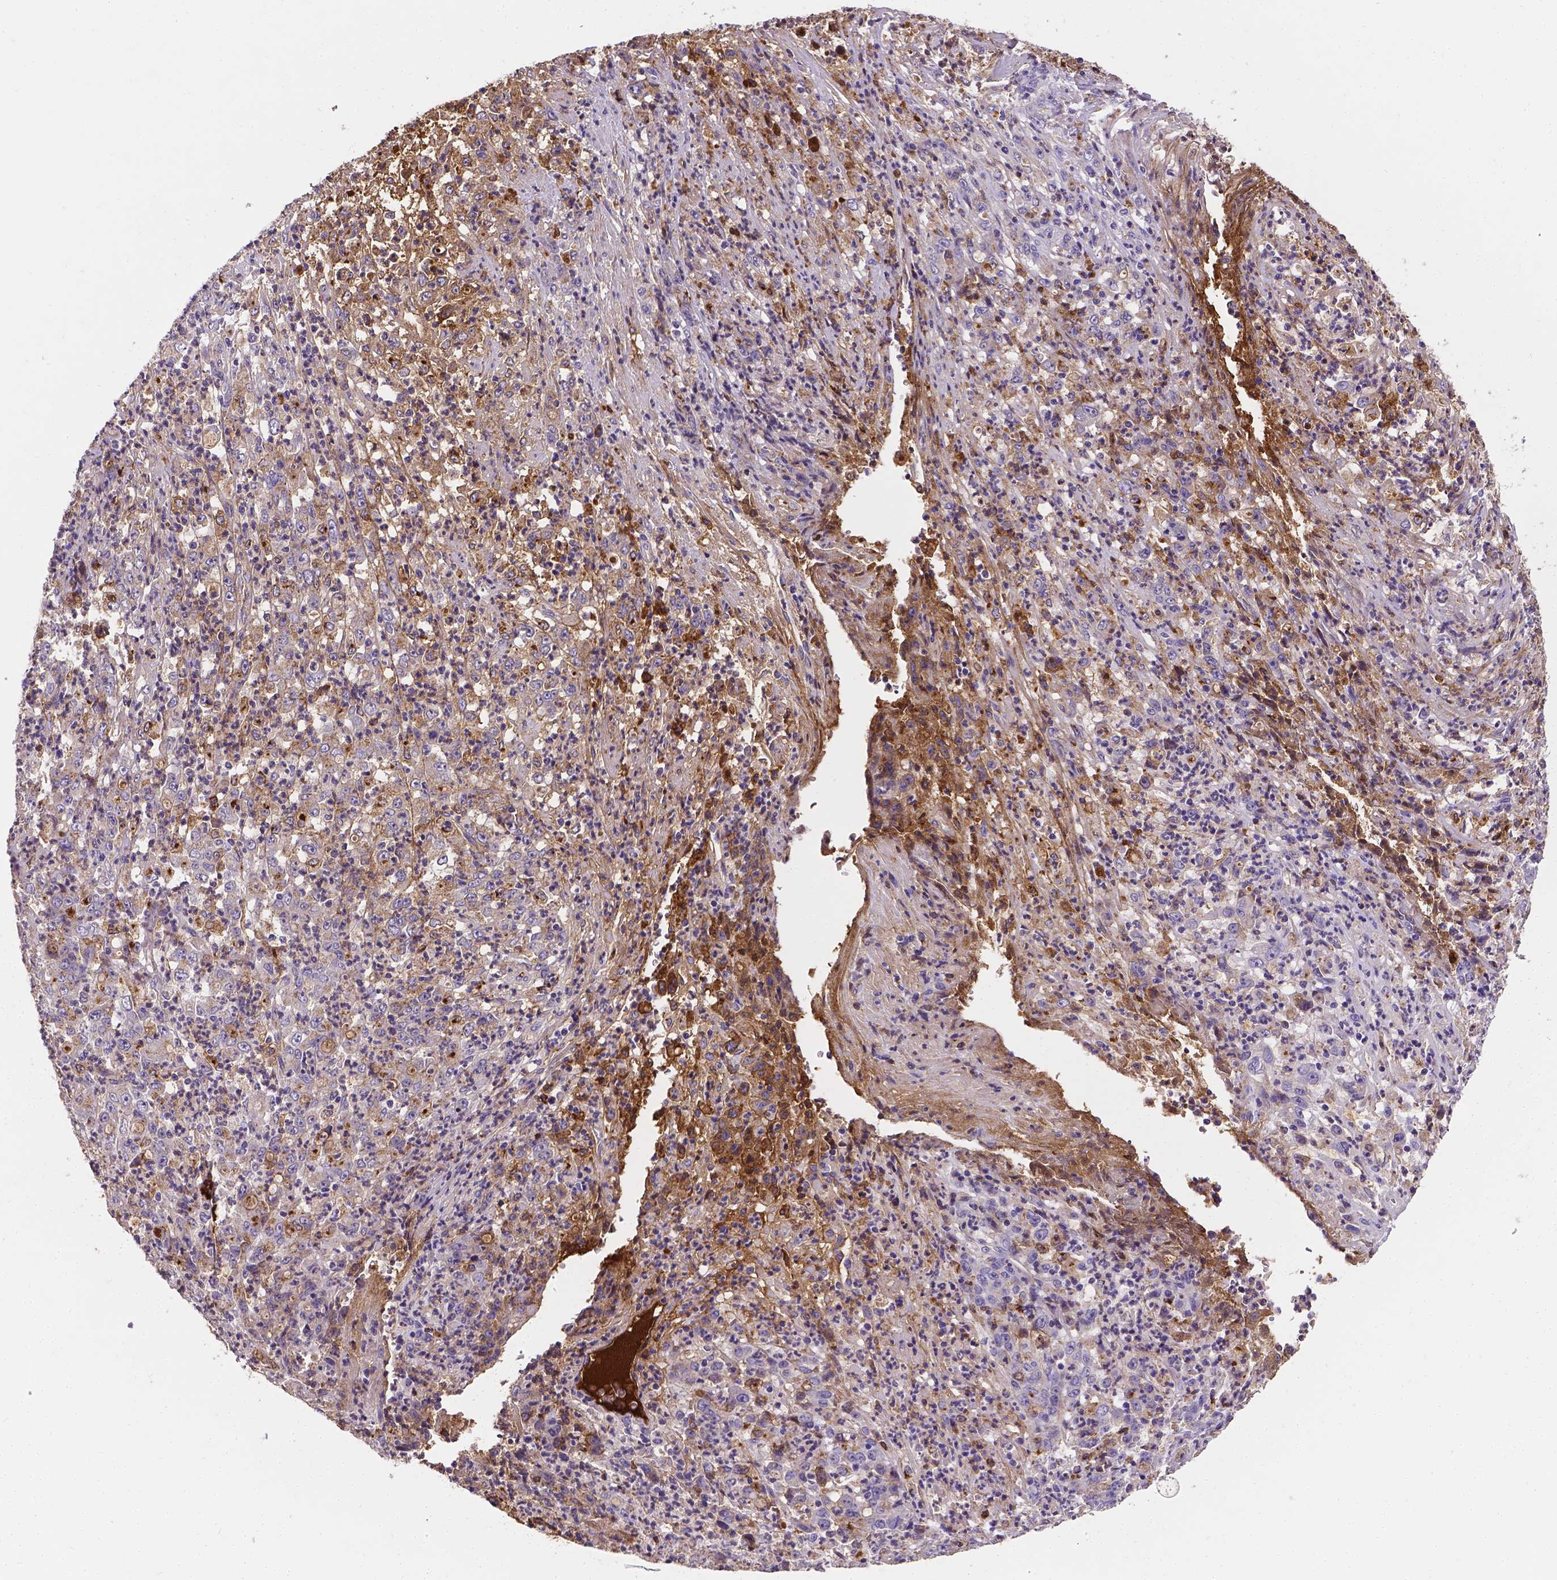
{"staining": {"intensity": "weak", "quantity": "25%-75%", "location": "cytoplasmic/membranous"}, "tissue": "stomach cancer", "cell_type": "Tumor cells", "image_type": "cancer", "snomed": [{"axis": "morphology", "description": "Adenocarcinoma, NOS"}, {"axis": "topography", "description": "Stomach, lower"}], "caption": "Stomach cancer was stained to show a protein in brown. There is low levels of weak cytoplasmic/membranous positivity in about 25%-75% of tumor cells. (brown staining indicates protein expression, while blue staining denotes nuclei).", "gene": "APOE", "patient": {"sex": "female", "age": 71}}